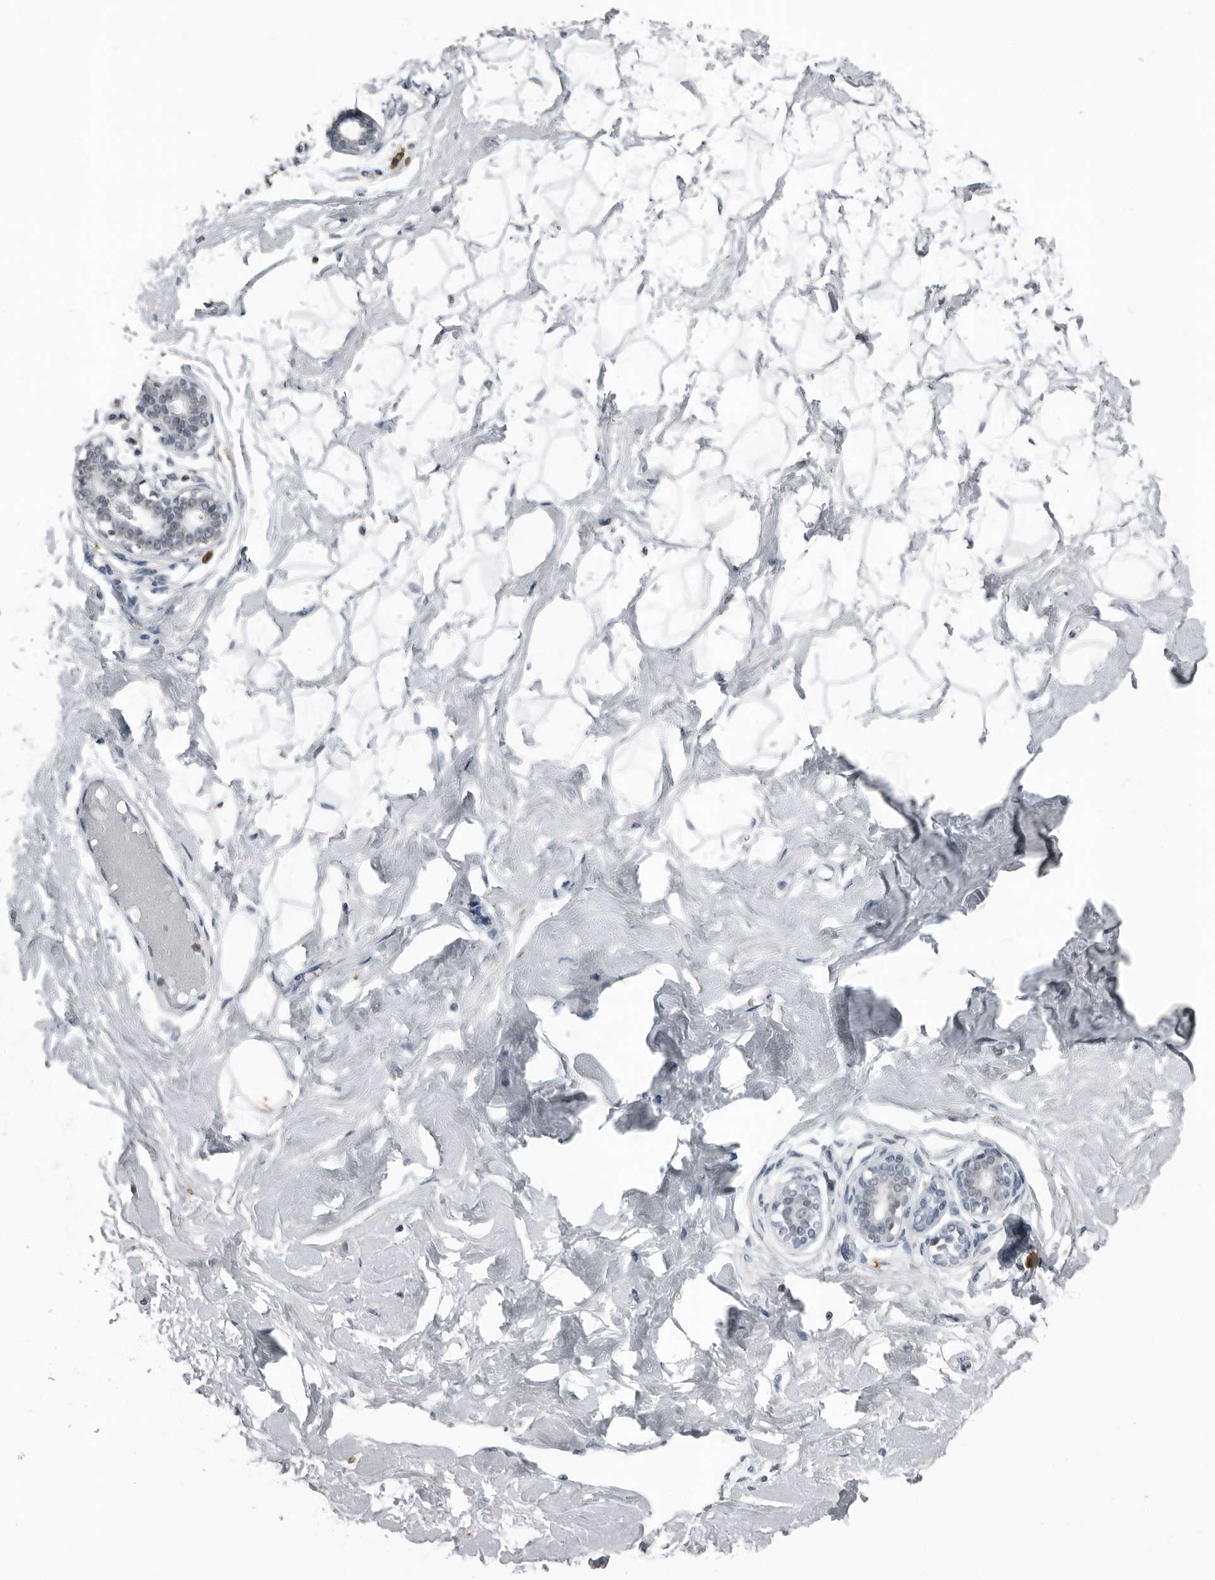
{"staining": {"intensity": "negative", "quantity": "none", "location": "none"}, "tissue": "breast", "cell_type": "Adipocytes", "image_type": "normal", "snomed": [{"axis": "morphology", "description": "Normal tissue, NOS"}, {"axis": "morphology", "description": "Adenoma, NOS"}, {"axis": "topography", "description": "Breast"}], "caption": "Breast stained for a protein using IHC demonstrates no staining adipocytes.", "gene": "RTCA", "patient": {"sex": "female", "age": 23}}